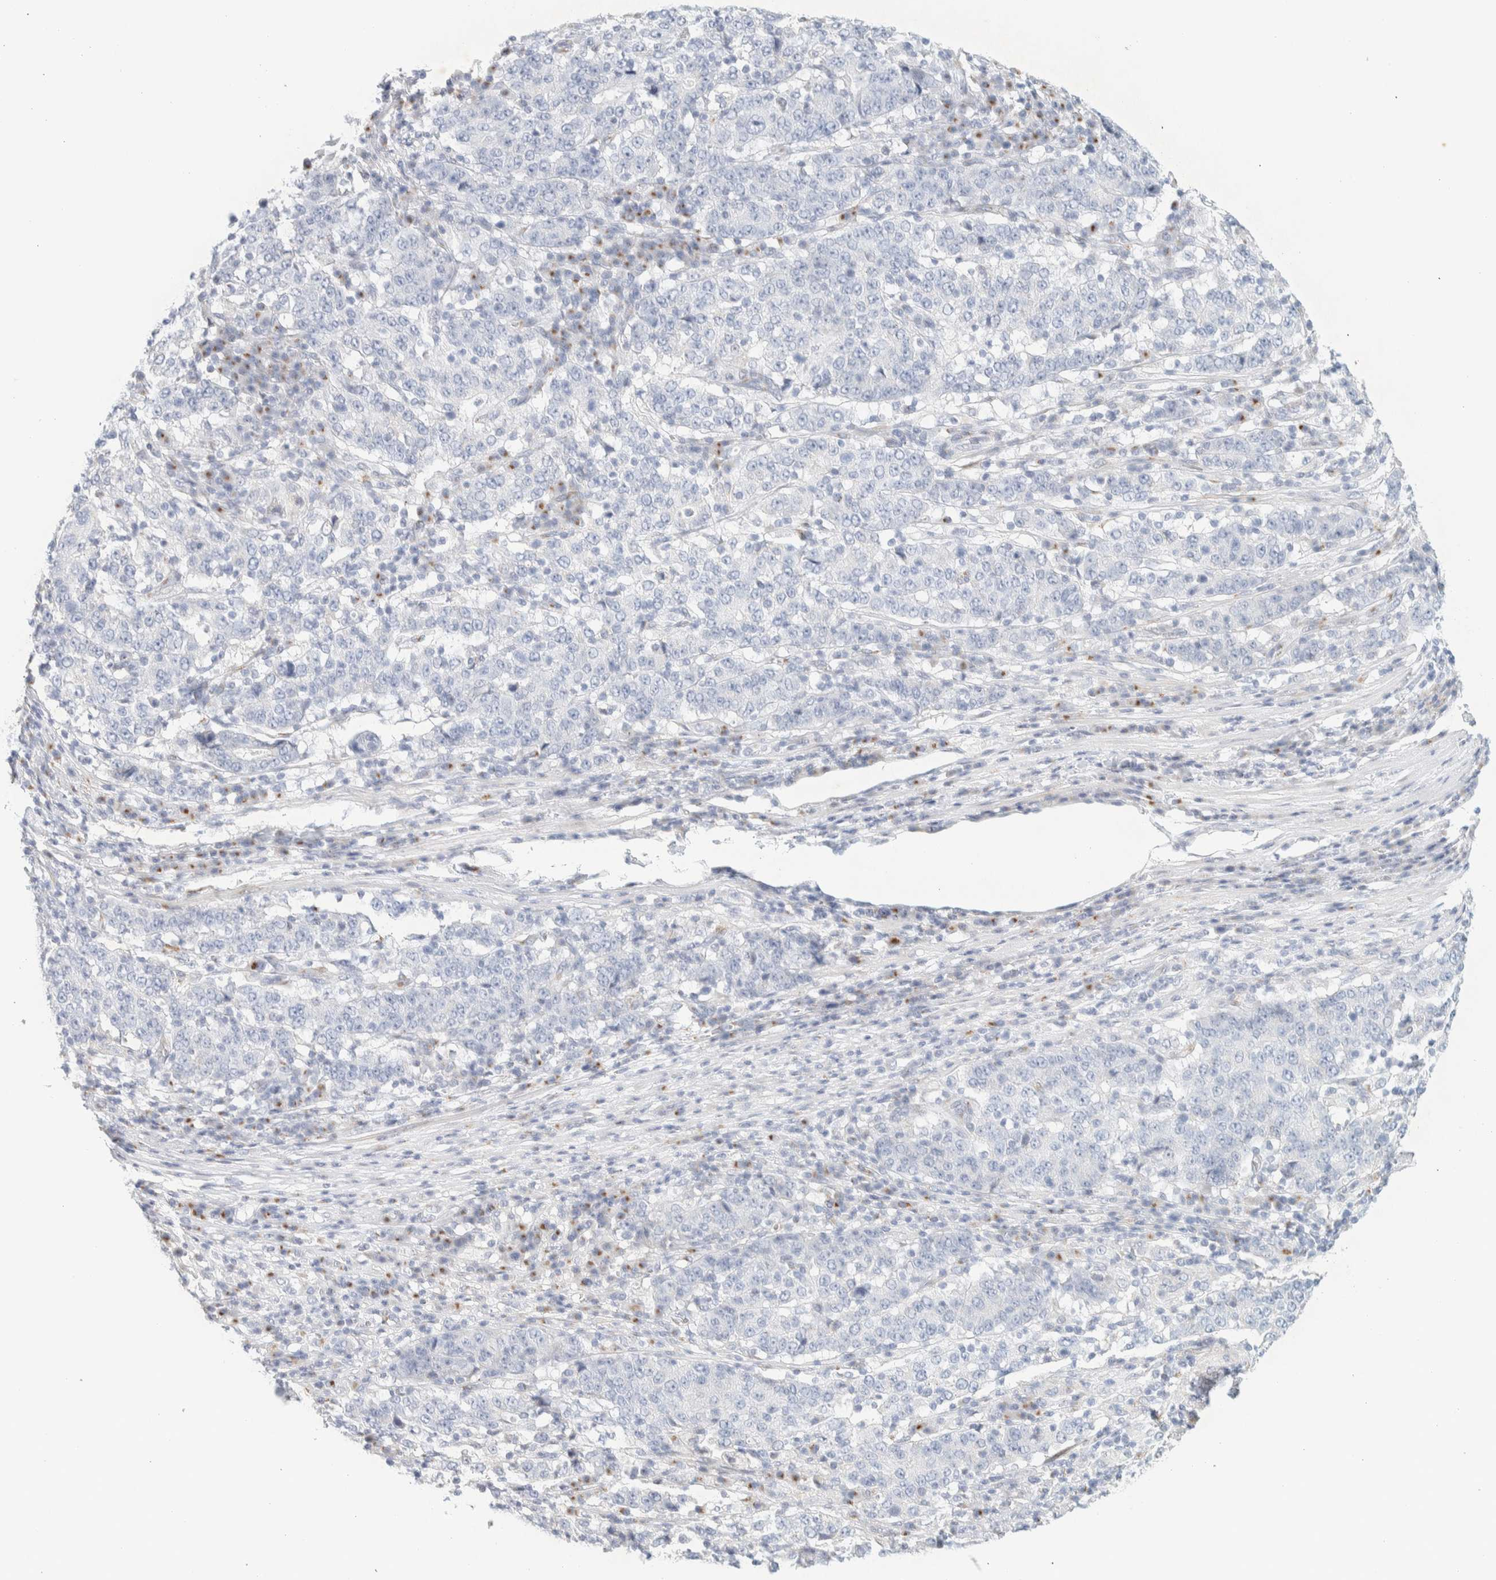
{"staining": {"intensity": "negative", "quantity": "none", "location": "none"}, "tissue": "stomach cancer", "cell_type": "Tumor cells", "image_type": "cancer", "snomed": [{"axis": "morphology", "description": "Adenocarcinoma, NOS"}, {"axis": "topography", "description": "Stomach"}], "caption": "IHC photomicrograph of neoplastic tissue: human stomach cancer (adenocarcinoma) stained with DAB (3,3'-diaminobenzidine) exhibits no significant protein positivity in tumor cells.", "gene": "SPNS3", "patient": {"sex": "male", "age": 59}}